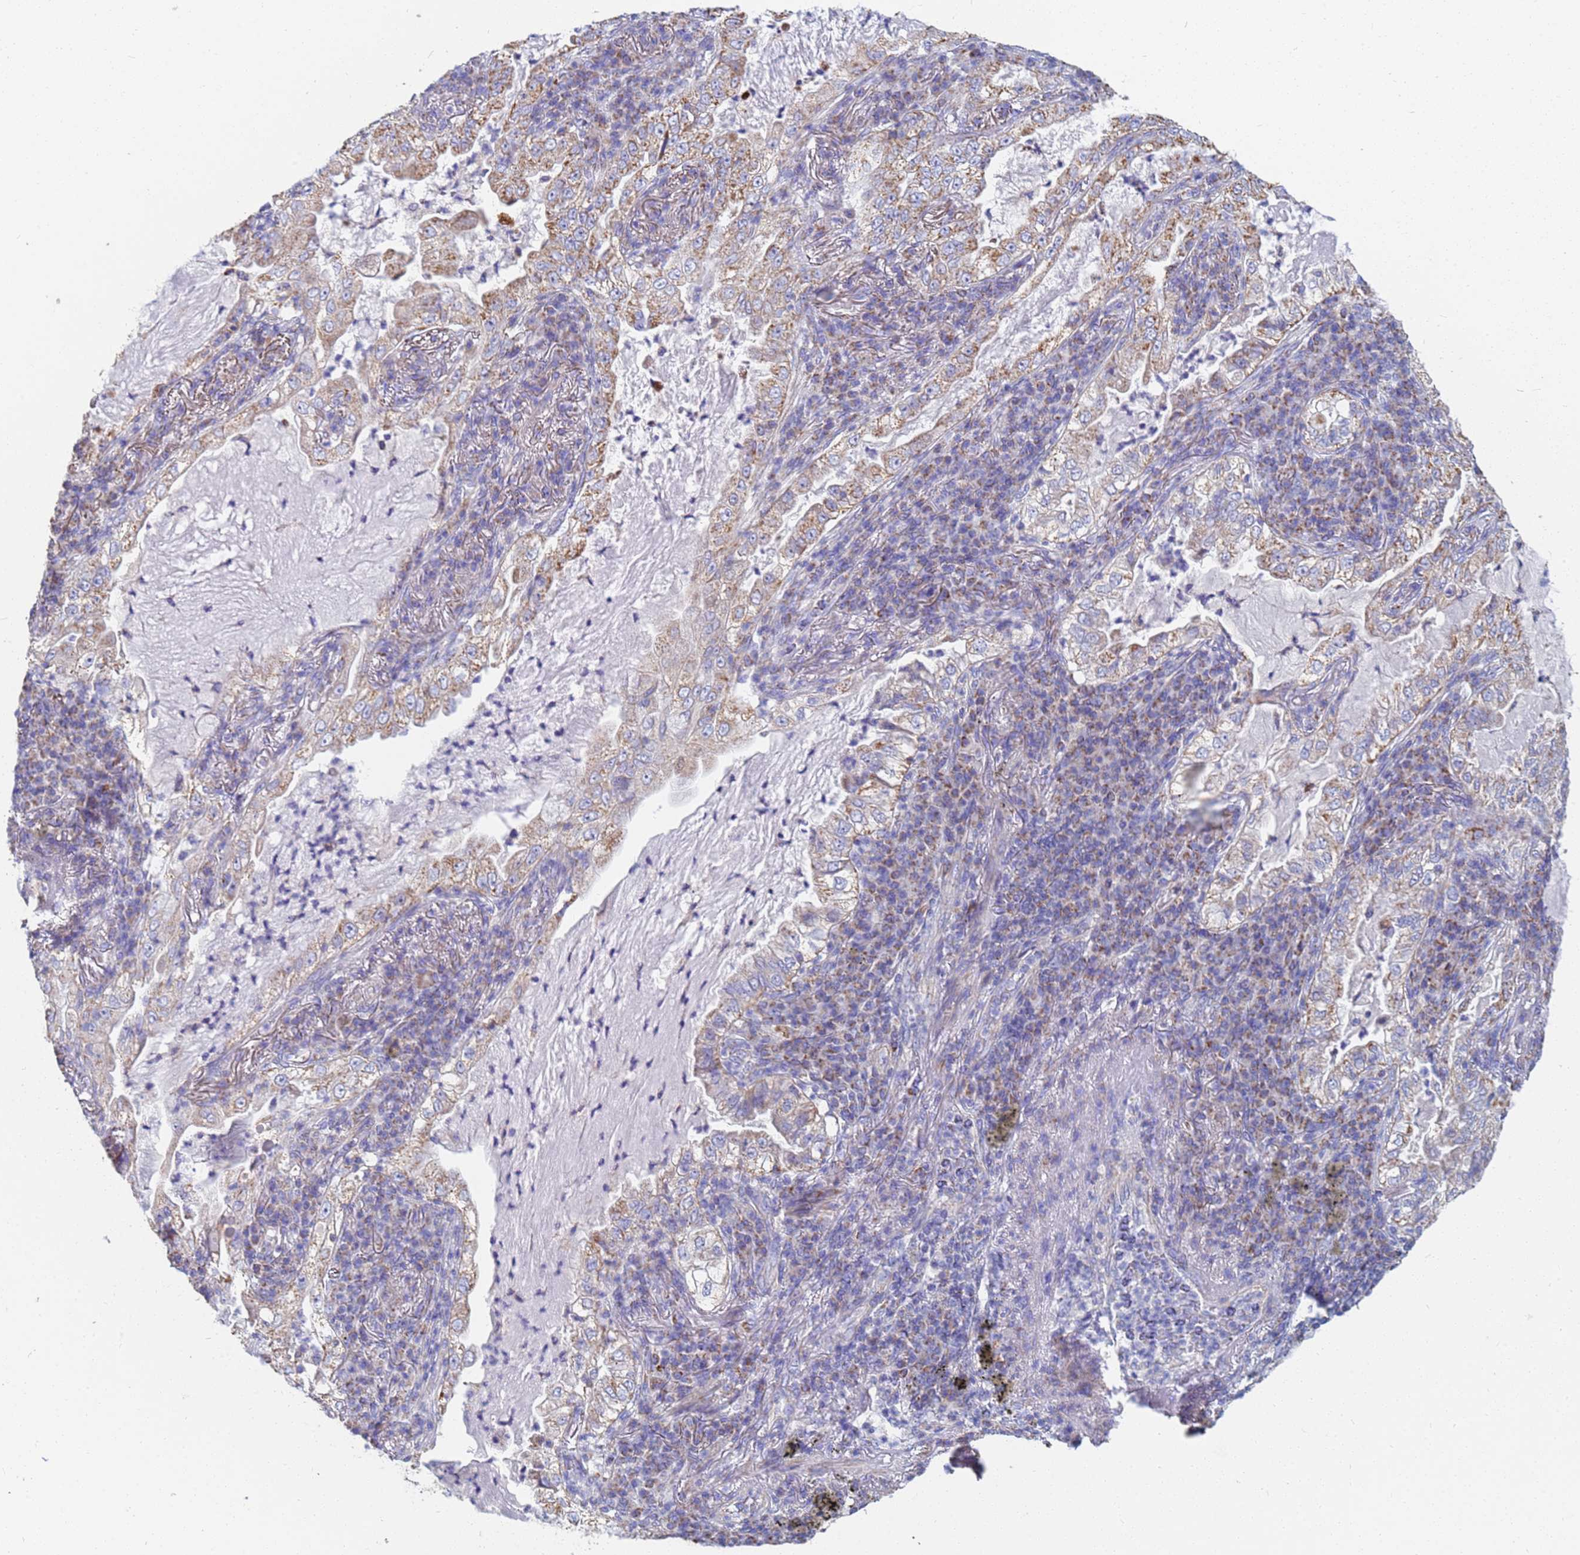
{"staining": {"intensity": "moderate", "quantity": "25%-75%", "location": "cytoplasmic/membranous"}, "tissue": "lung cancer", "cell_type": "Tumor cells", "image_type": "cancer", "snomed": [{"axis": "morphology", "description": "Adenocarcinoma, NOS"}, {"axis": "topography", "description": "Lung"}], "caption": "Immunohistochemical staining of human lung cancer (adenocarcinoma) reveals moderate cytoplasmic/membranous protein positivity in about 25%-75% of tumor cells.", "gene": "UQCRH", "patient": {"sex": "female", "age": 73}}